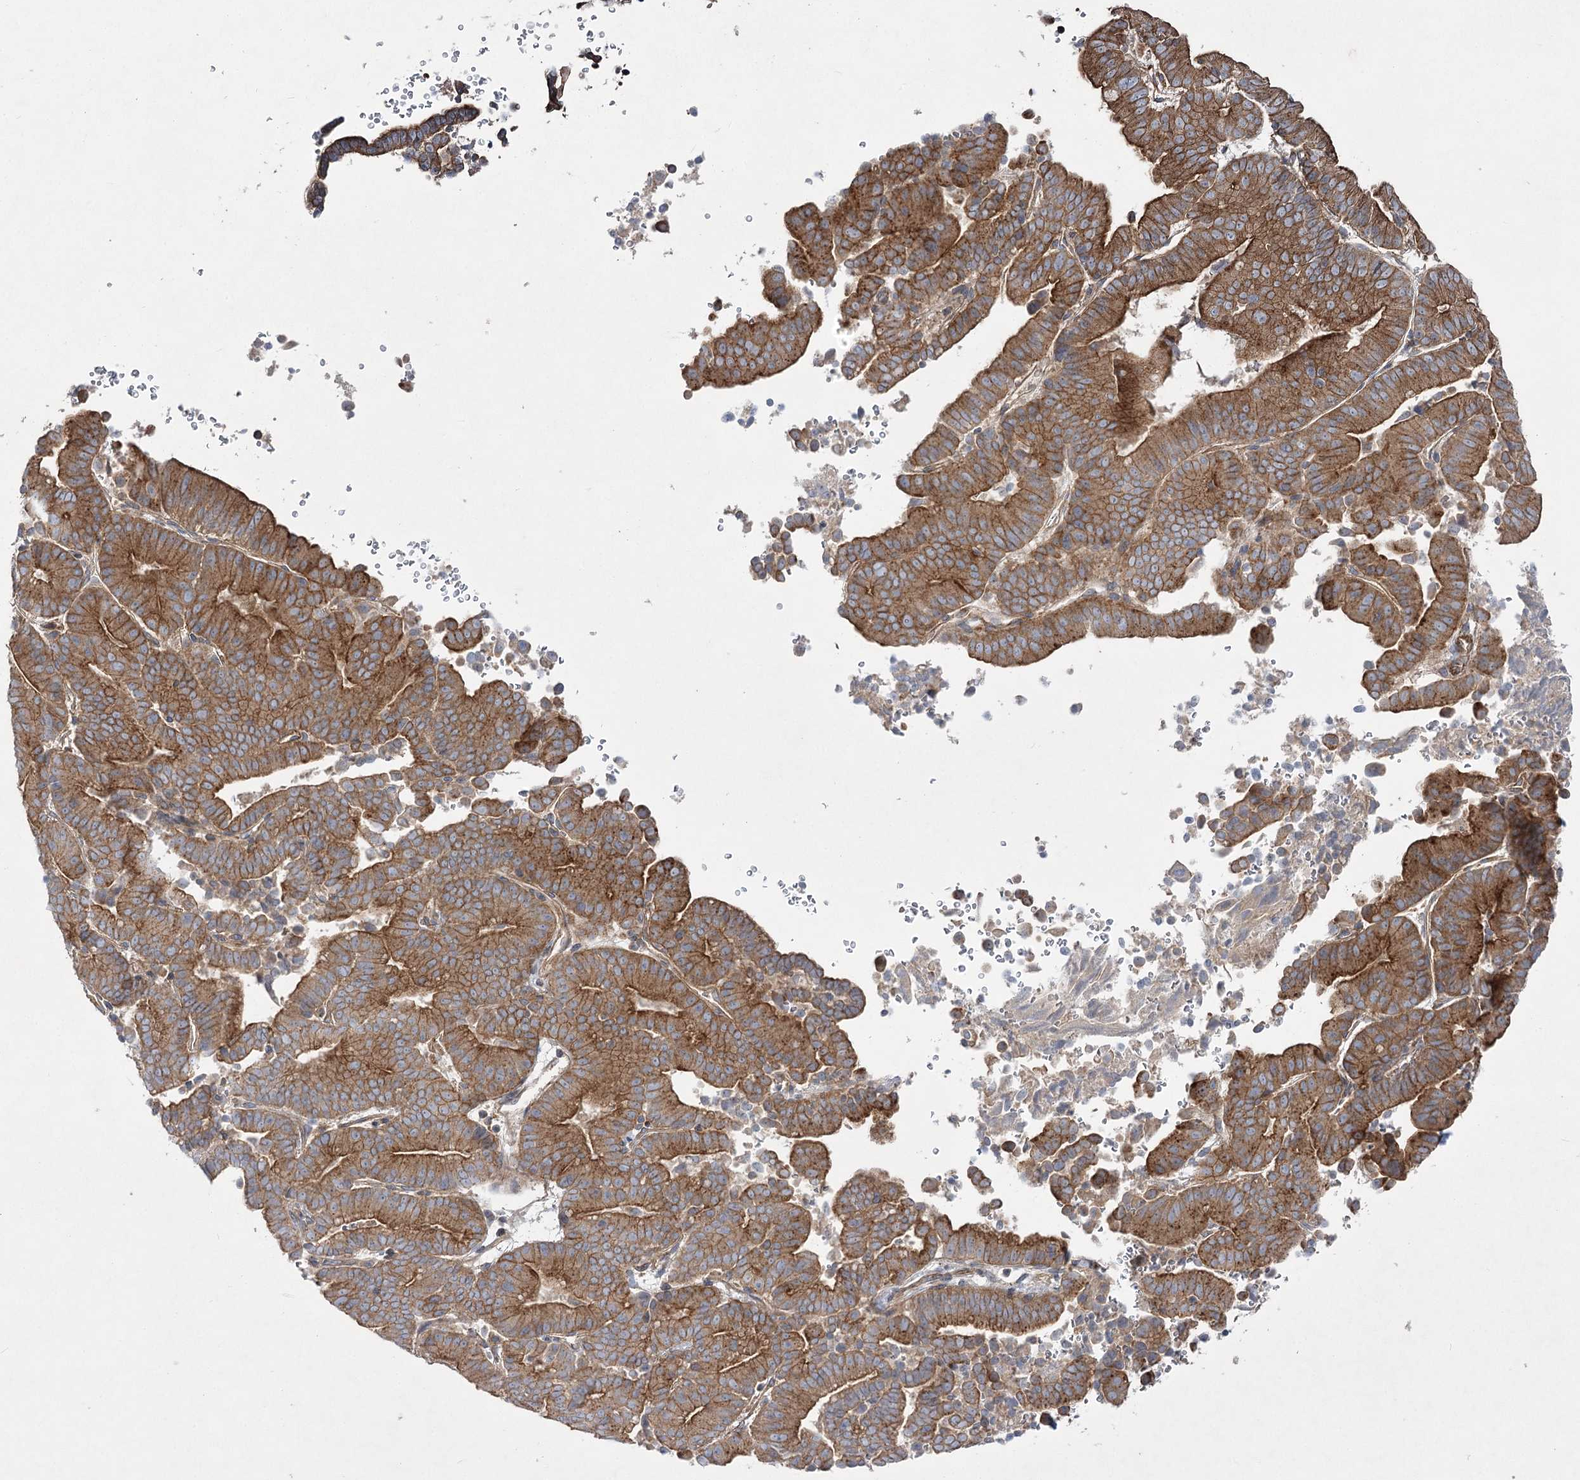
{"staining": {"intensity": "strong", "quantity": ">75%", "location": "cytoplasmic/membranous"}, "tissue": "liver cancer", "cell_type": "Tumor cells", "image_type": "cancer", "snomed": [{"axis": "morphology", "description": "Cholangiocarcinoma"}, {"axis": "topography", "description": "Liver"}], "caption": "There is high levels of strong cytoplasmic/membranous positivity in tumor cells of liver cholangiocarcinoma, as demonstrated by immunohistochemical staining (brown color).", "gene": "KIAA0825", "patient": {"sex": "female", "age": 75}}